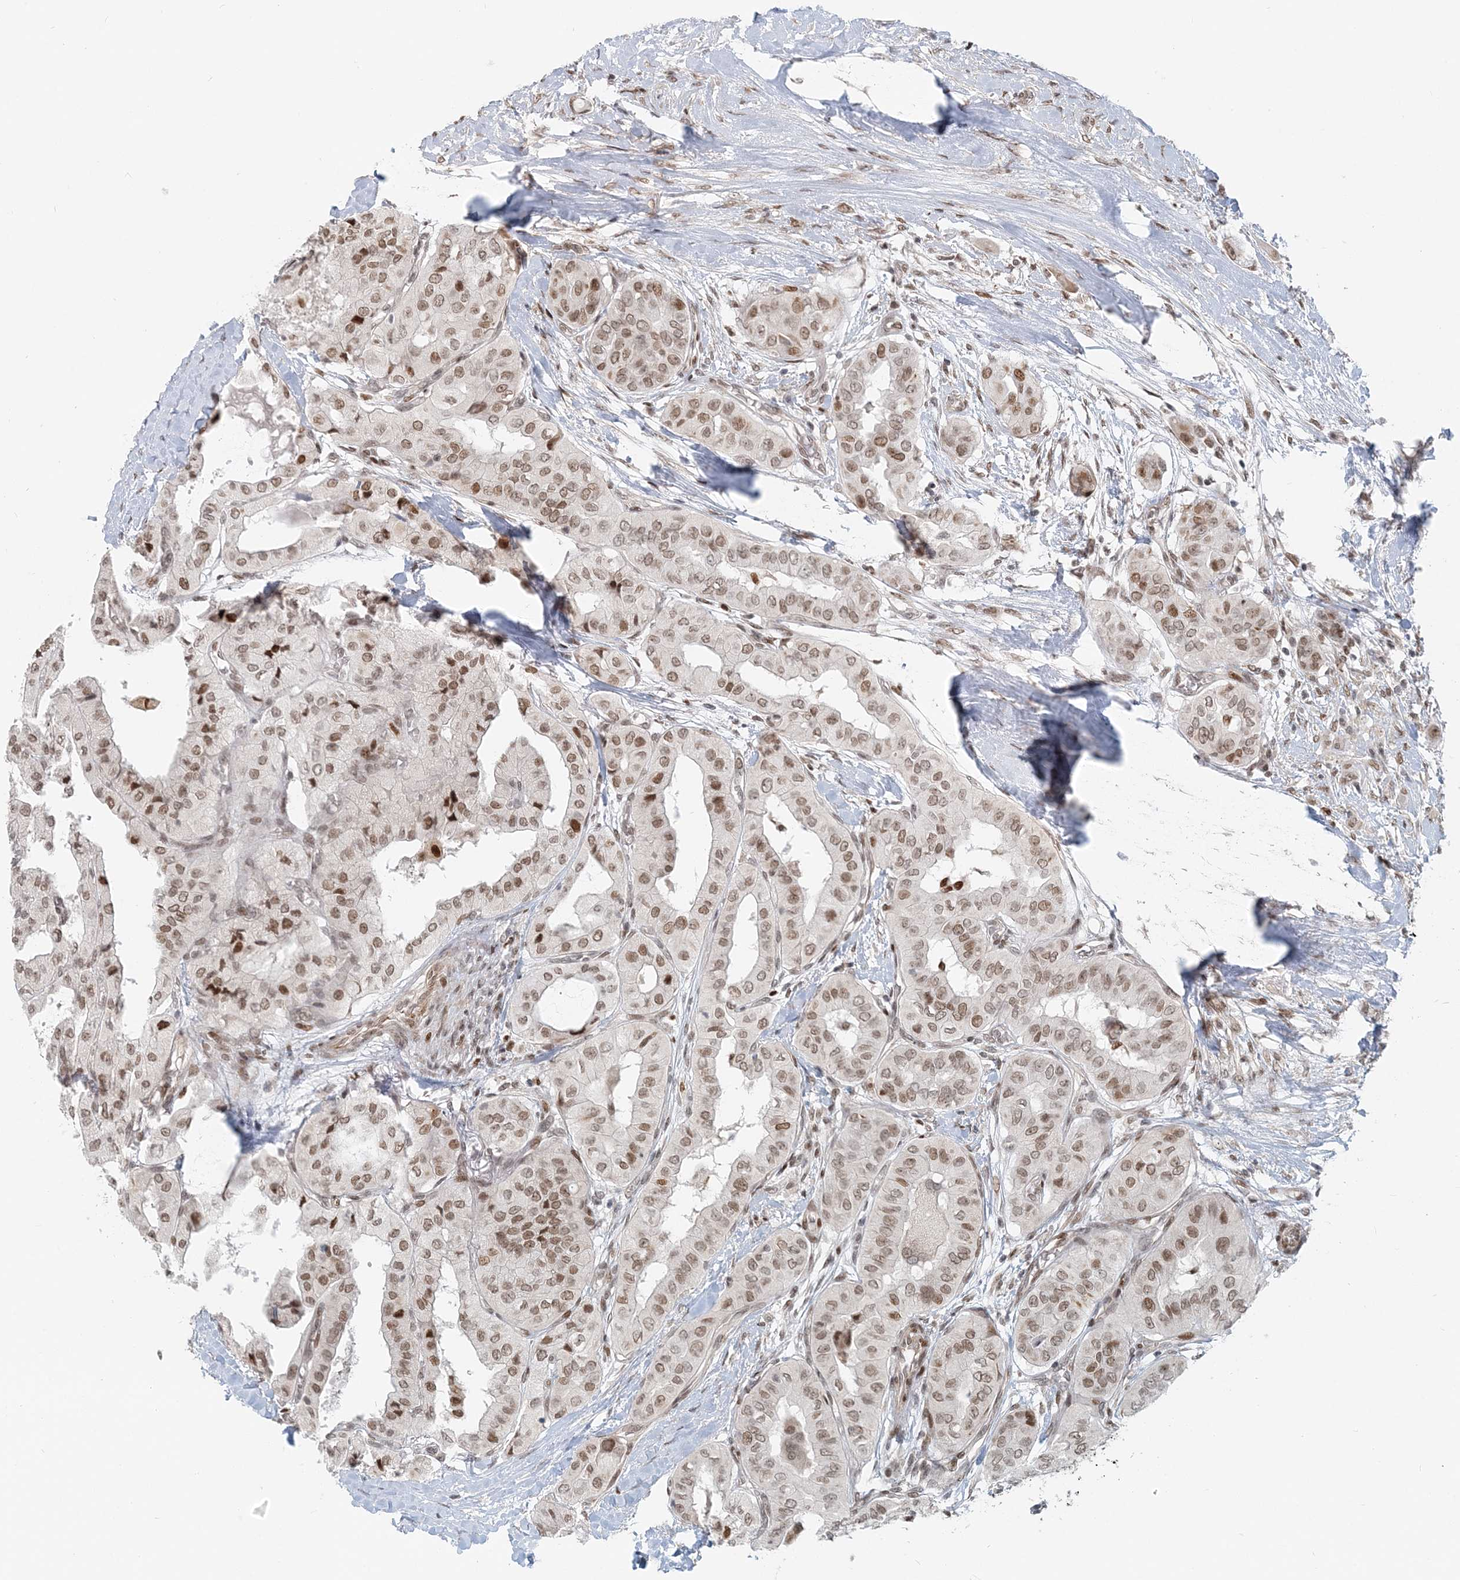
{"staining": {"intensity": "moderate", "quantity": ">75%", "location": "nuclear"}, "tissue": "thyroid cancer", "cell_type": "Tumor cells", "image_type": "cancer", "snomed": [{"axis": "morphology", "description": "Papillary adenocarcinoma, NOS"}, {"axis": "topography", "description": "Thyroid gland"}], "caption": "Immunohistochemical staining of papillary adenocarcinoma (thyroid) exhibits moderate nuclear protein expression in about >75% of tumor cells.", "gene": "BAZ1B", "patient": {"sex": "female", "age": 59}}